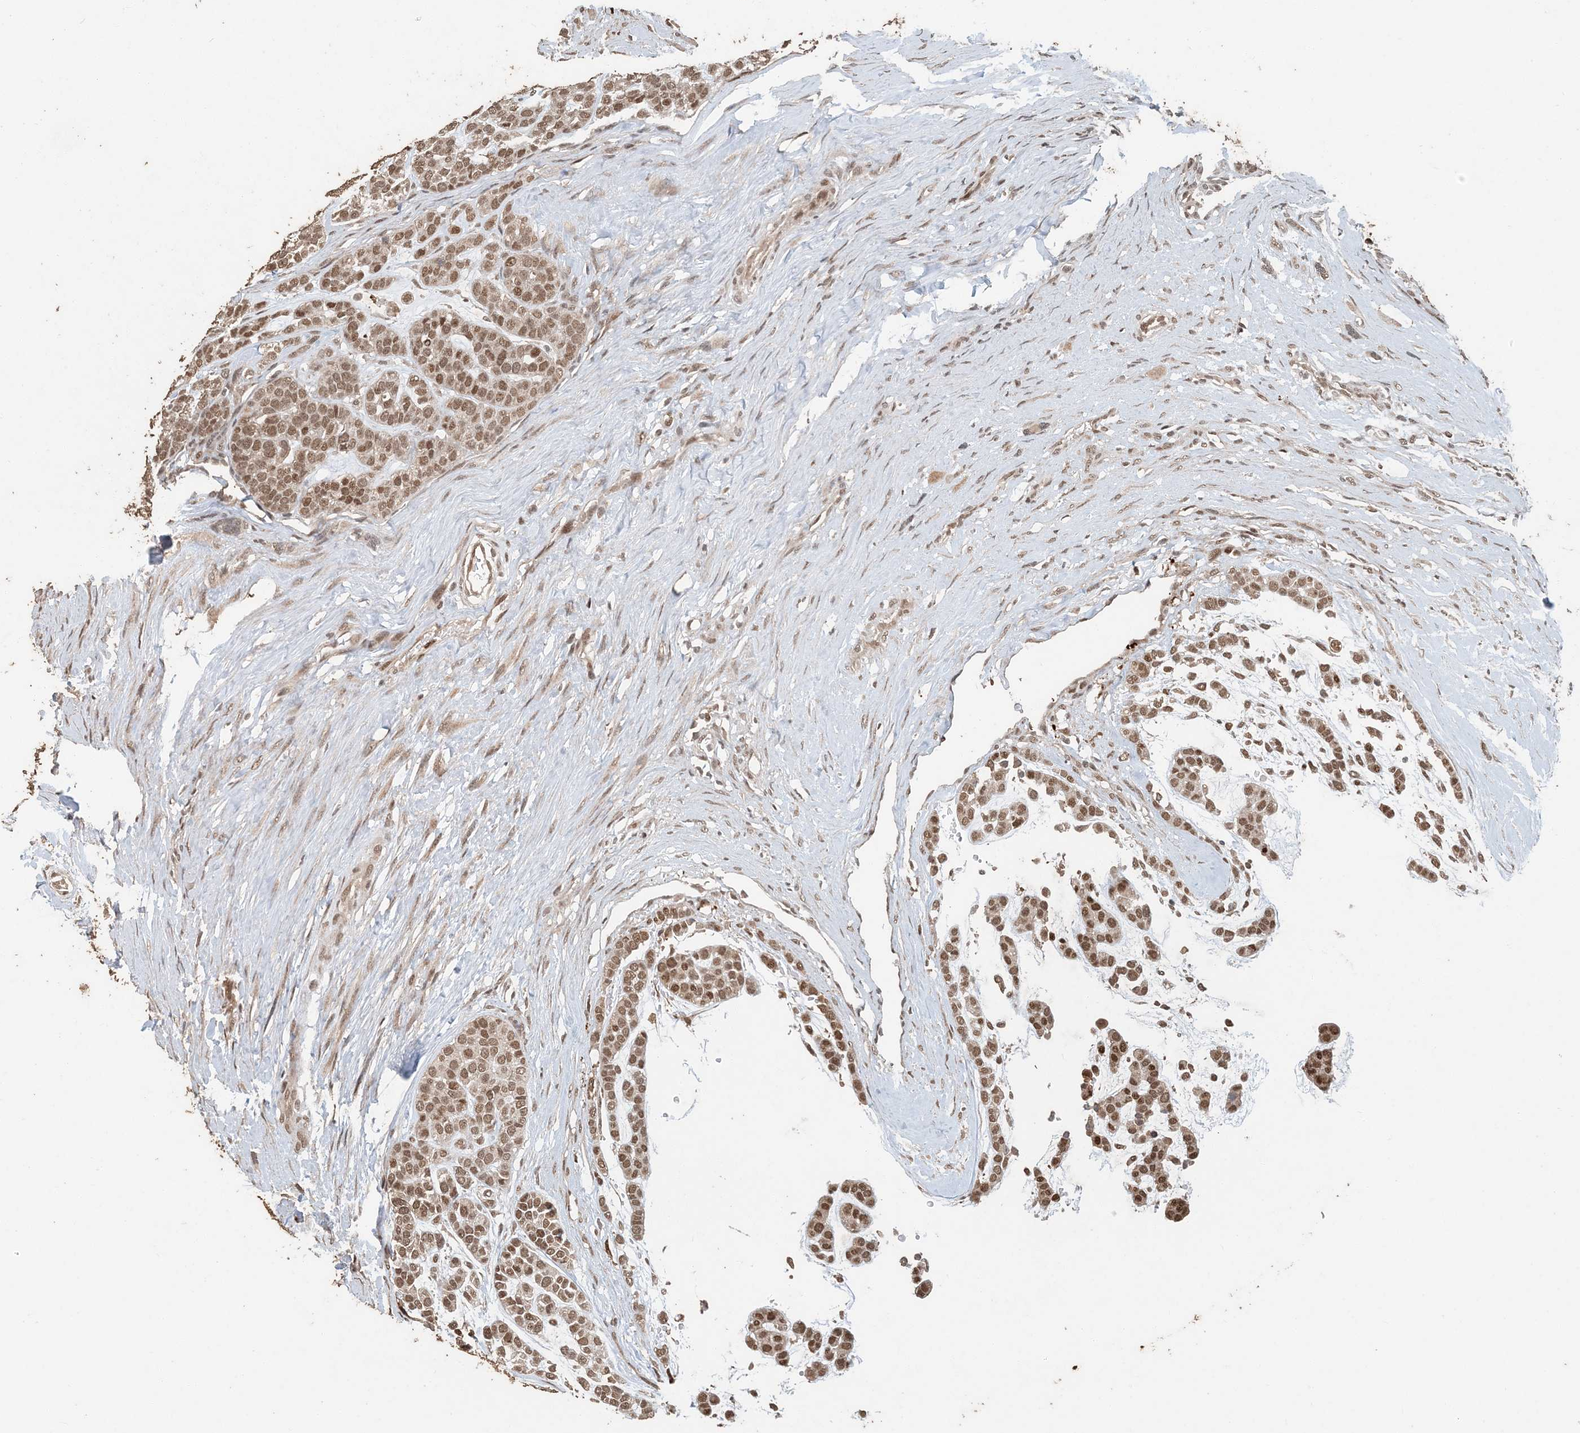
{"staining": {"intensity": "moderate", "quantity": ">75%", "location": "nuclear"}, "tissue": "head and neck cancer", "cell_type": "Tumor cells", "image_type": "cancer", "snomed": [{"axis": "morphology", "description": "Adenocarcinoma, NOS"}, {"axis": "morphology", "description": "Adenoma, NOS"}, {"axis": "topography", "description": "Head-Neck"}], "caption": "Immunohistochemistry (IHC) (DAB (3,3'-diaminobenzidine)) staining of head and neck adenoma reveals moderate nuclear protein positivity in about >75% of tumor cells.", "gene": "ATP13A2", "patient": {"sex": "female", "age": 55}}